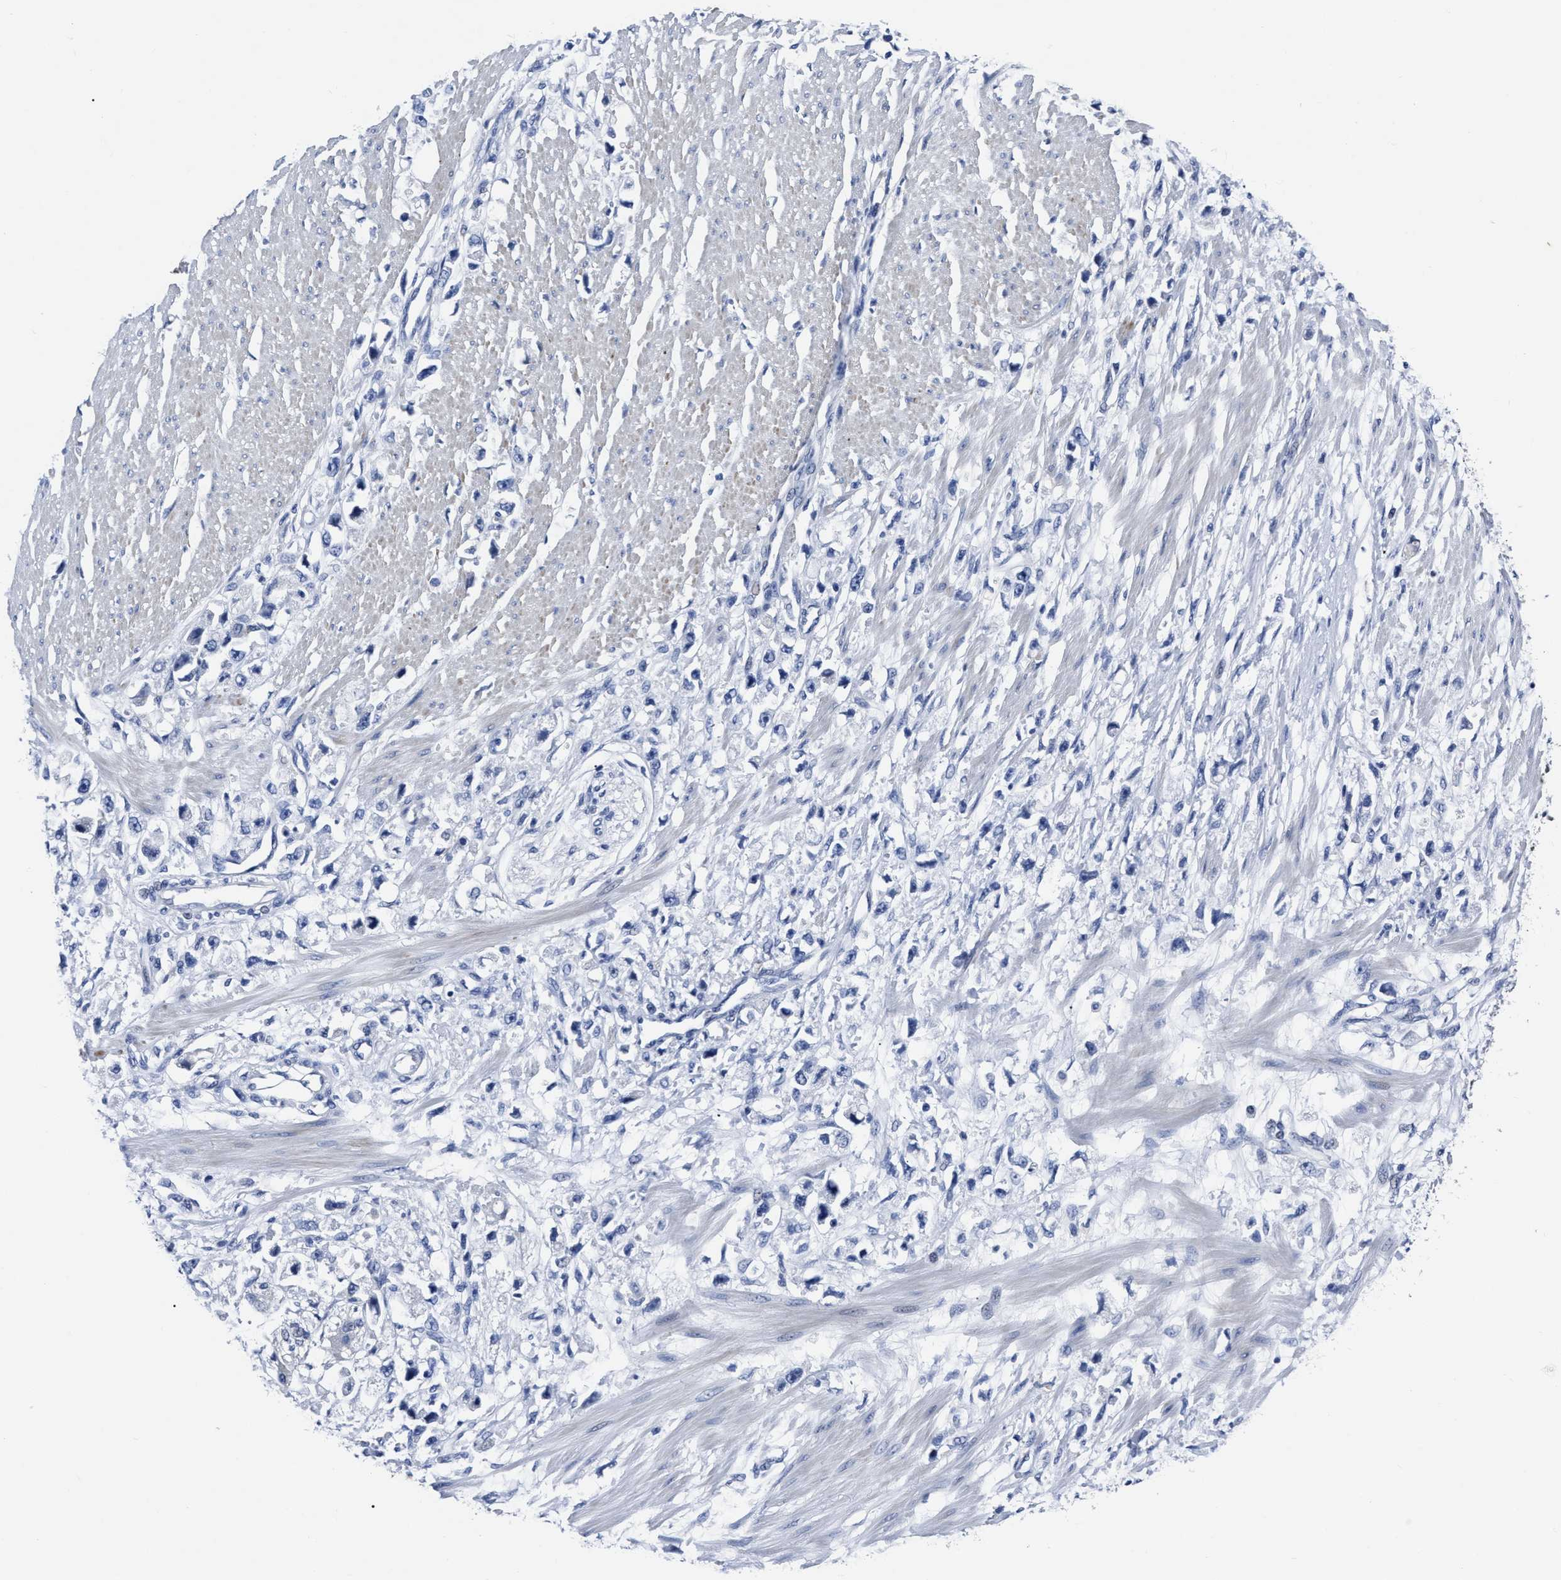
{"staining": {"intensity": "negative", "quantity": "none", "location": "none"}, "tissue": "stomach cancer", "cell_type": "Tumor cells", "image_type": "cancer", "snomed": [{"axis": "morphology", "description": "Adenocarcinoma, NOS"}, {"axis": "topography", "description": "Stomach"}], "caption": "IHC image of neoplastic tissue: human stomach adenocarcinoma stained with DAB demonstrates no significant protein expression in tumor cells. The staining is performed using DAB (3,3'-diaminobenzidine) brown chromogen with nuclei counter-stained in using hematoxylin.", "gene": "MOV10L1", "patient": {"sex": "female", "age": 59}}